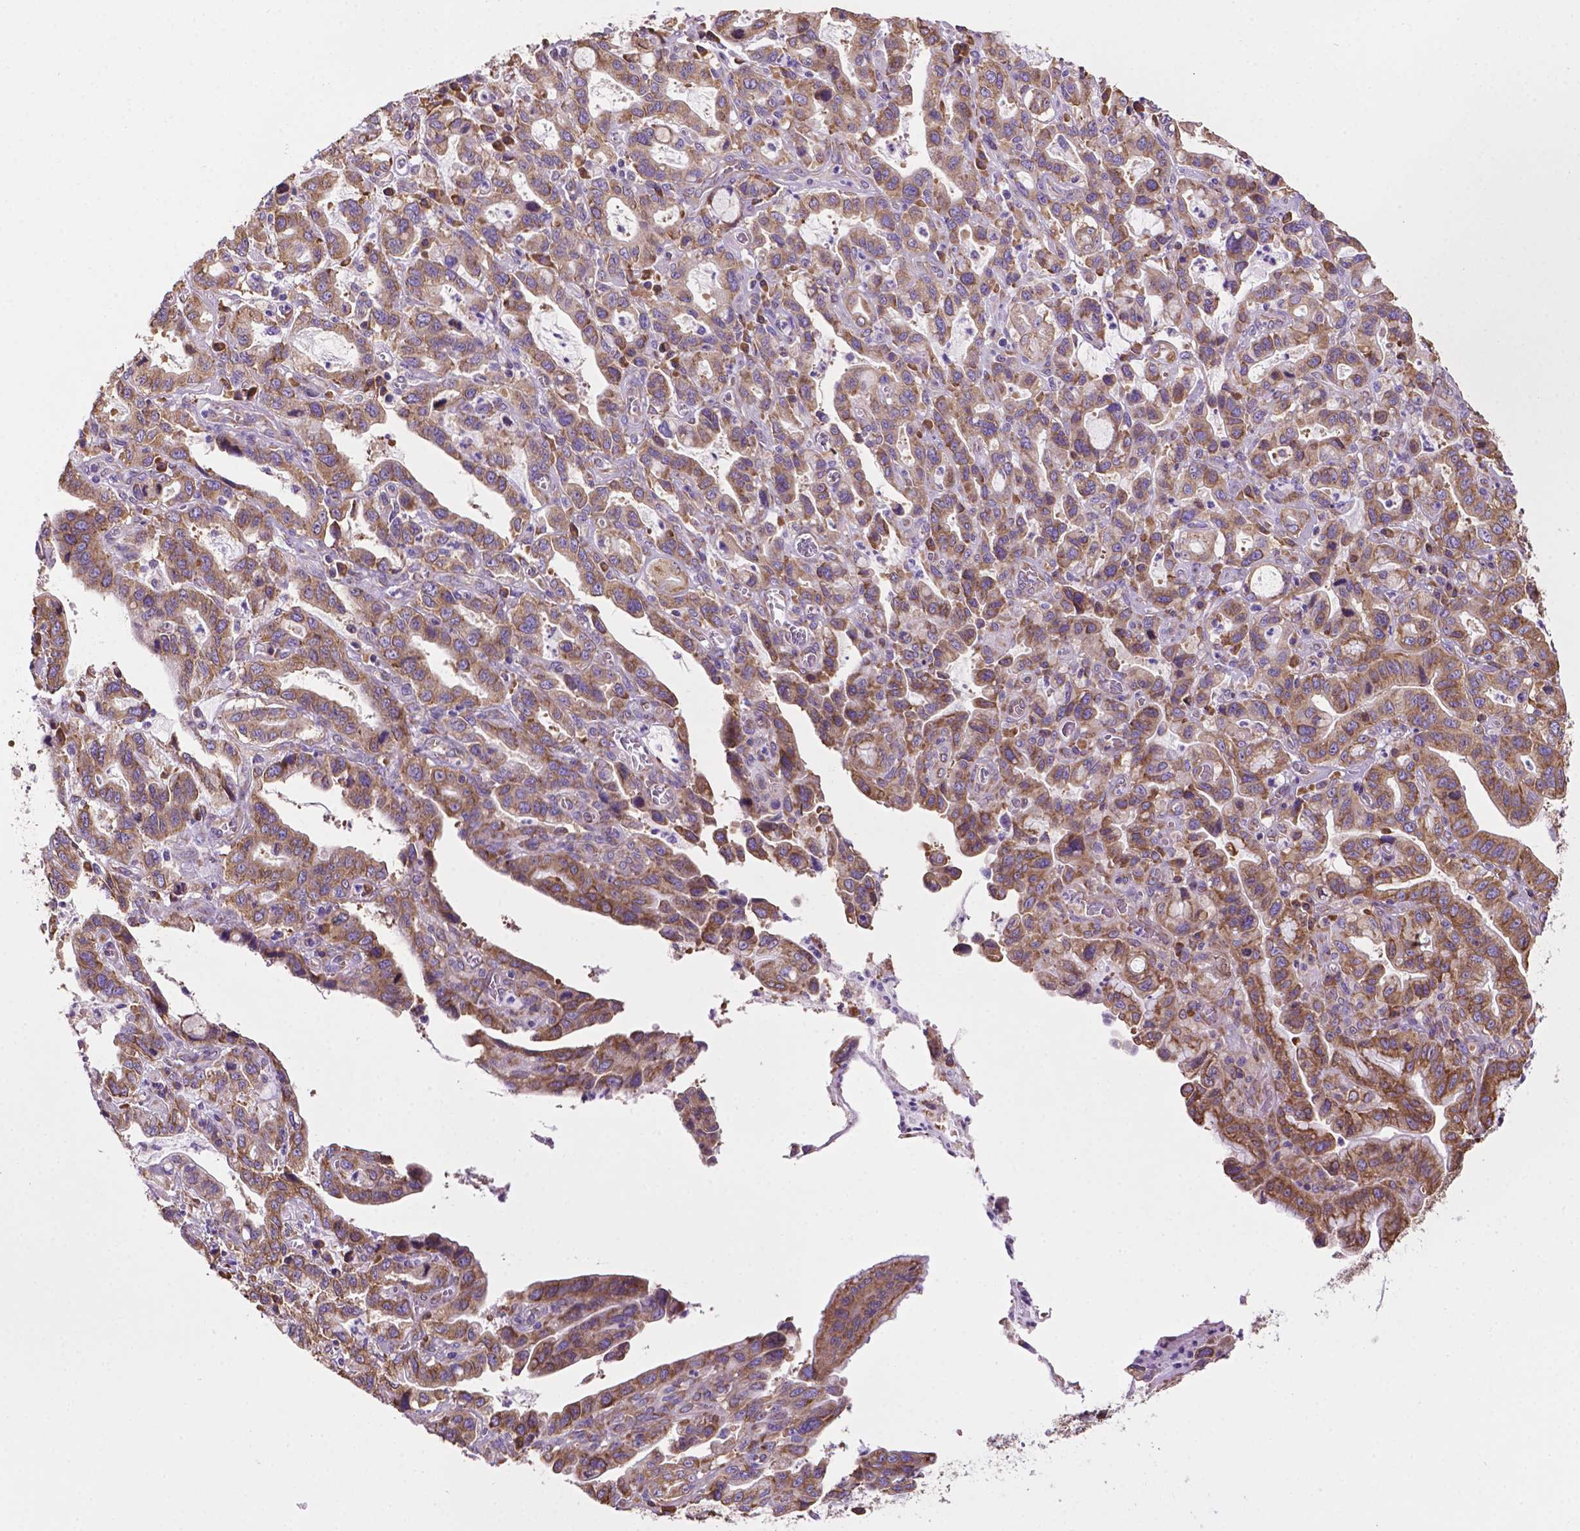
{"staining": {"intensity": "moderate", "quantity": ">75%", "location": "cytoplasmic/membranous"}, "tissue": "stomach cancer", "cell_type": "Tumor cells", "image_type": "cancer", "snomed": [{"axis": "morphology", "description": "Adenocarcinoma, NOS"}, {"axis": "topography", "description": "Stomach, lower"}], "caption": "Moderate cytoplasmic/membranous positivity for a protein is present in approximately >75% of tumor cells of stomach cancer using immunohistochemistry.", "gene": "RPL29", "patient": {"sex": "female", "age": 76}}